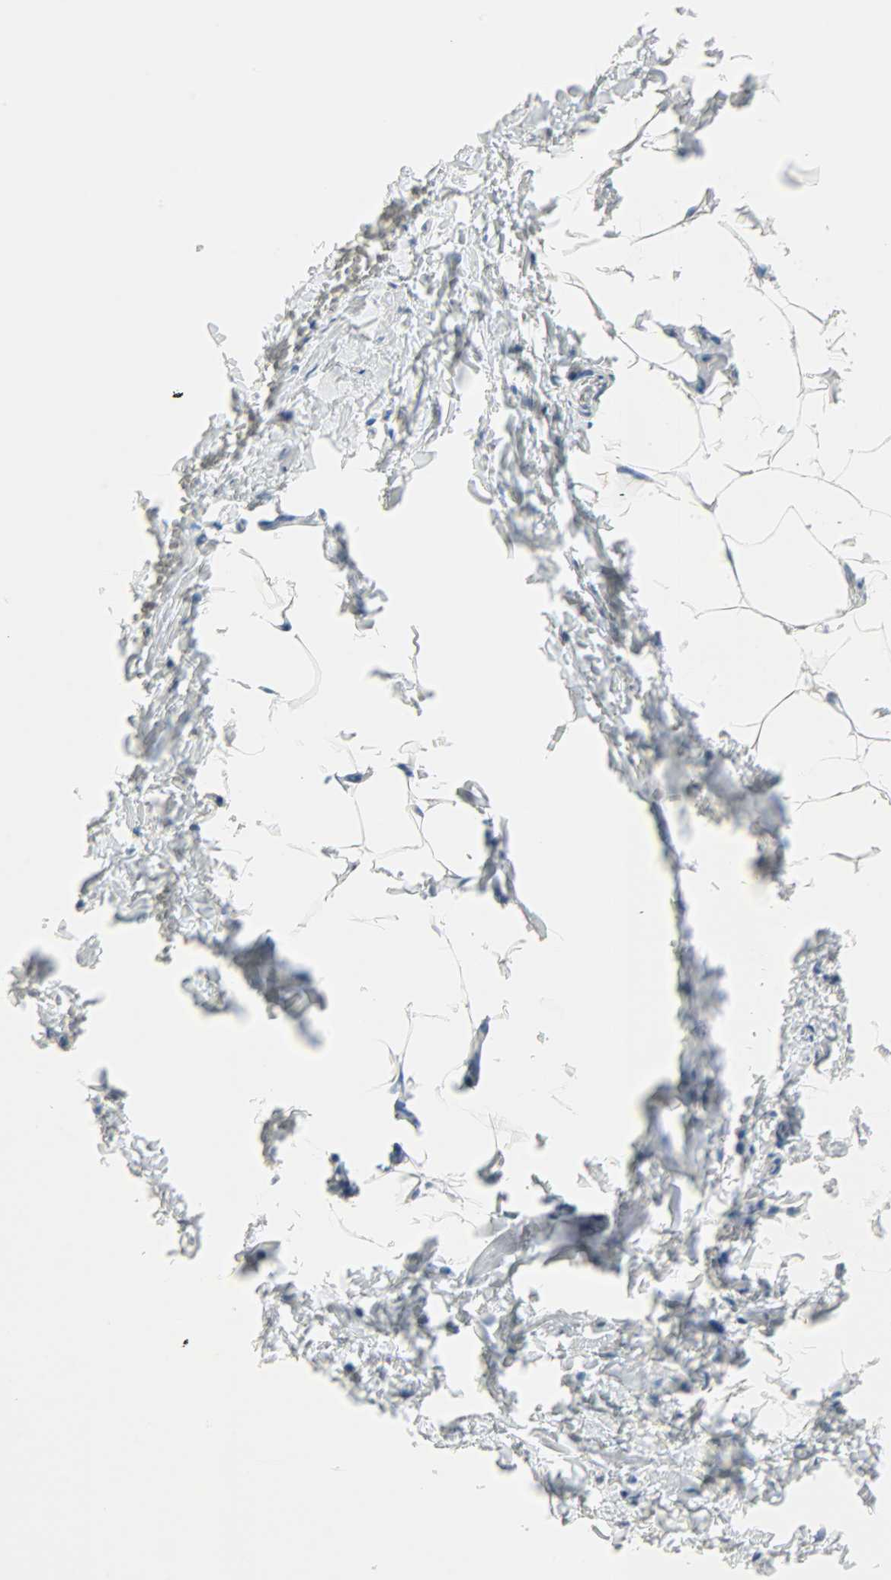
{"staining": {"intensity": "negative", "quantity": "none", "location": "none"}, "tissue": "adipose tissue", "cell_type": "Adipocytes", "image_type": "normal", "snomed": [{"axis": "morphology", "description": "Normal tissue, NOS"}, {"axis": "topography", "description": "Vascular tissue"}], "caption": "The immunohistochemistry (IHC) micrograph has no significant expression in adipocytes of adipose tissue. (DAB immunohistochemistry (IHC) visualized using brightfield microscopy, high magnification).", "gene": "PROM1", "patient": {"sex": "male", "age": 41}}